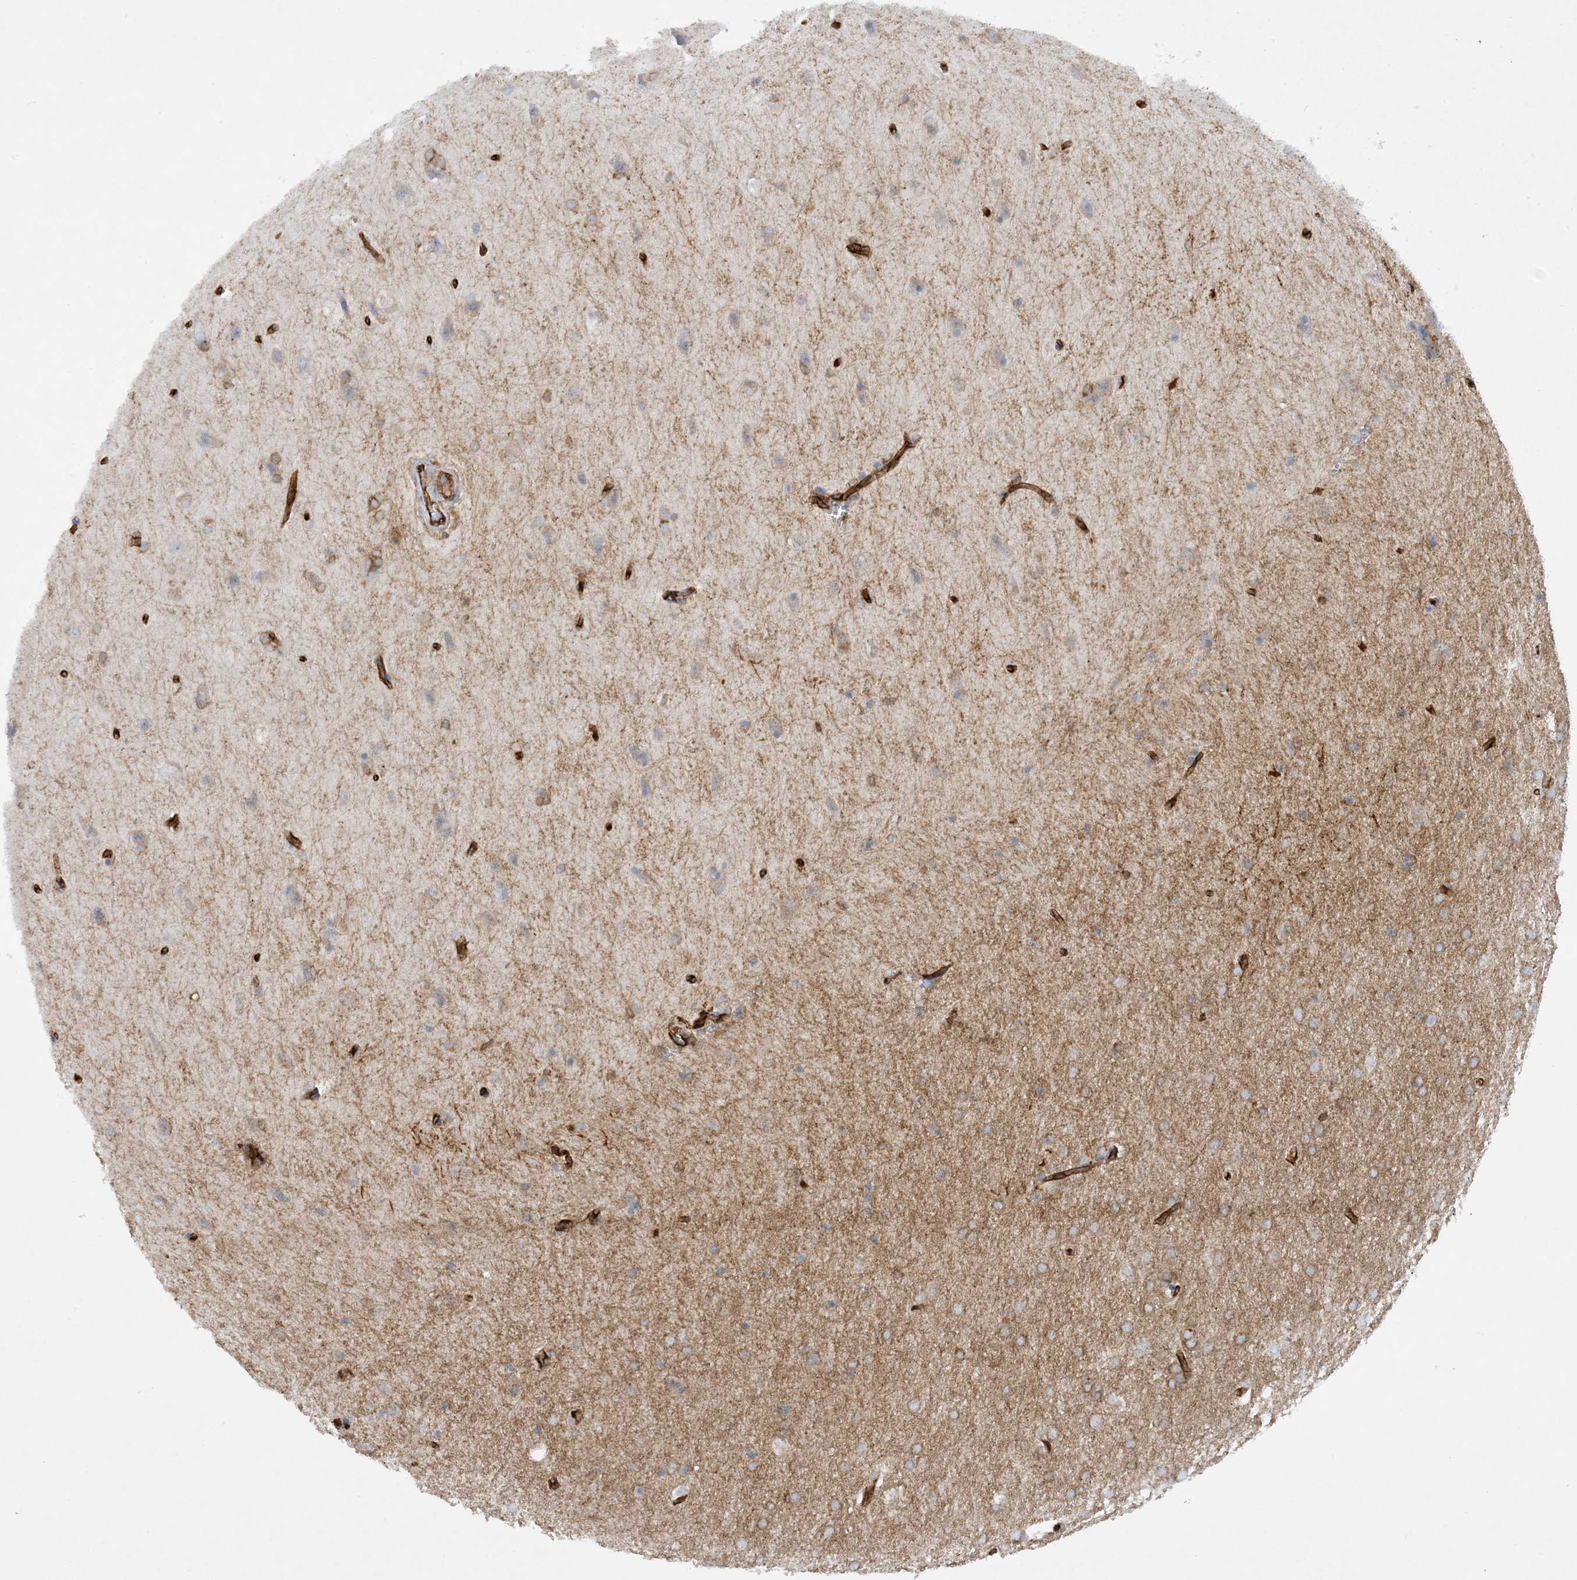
{"staining": {"intensity": "moderate", "quantity": "25%-75%", "location": "cytoplasmic/membranous"}, "tissue": "glioma", "cell_type": "Tumor cells", "image_type": "cancer", "snomed": [{"axis": "morphology", "description": "Glioma, malignant, Low grade"}, {"axis": "topography", "description": "Brain"}], "caption": "Low-grade glioma (malignant) tissue displays moderate cytoplasmic/membranous expression in about 25%-75% of tumor cells, visualized by immunohistochemistry.", "gene": "HLA-E", "patient": {"sex": "female", "age": 37}}